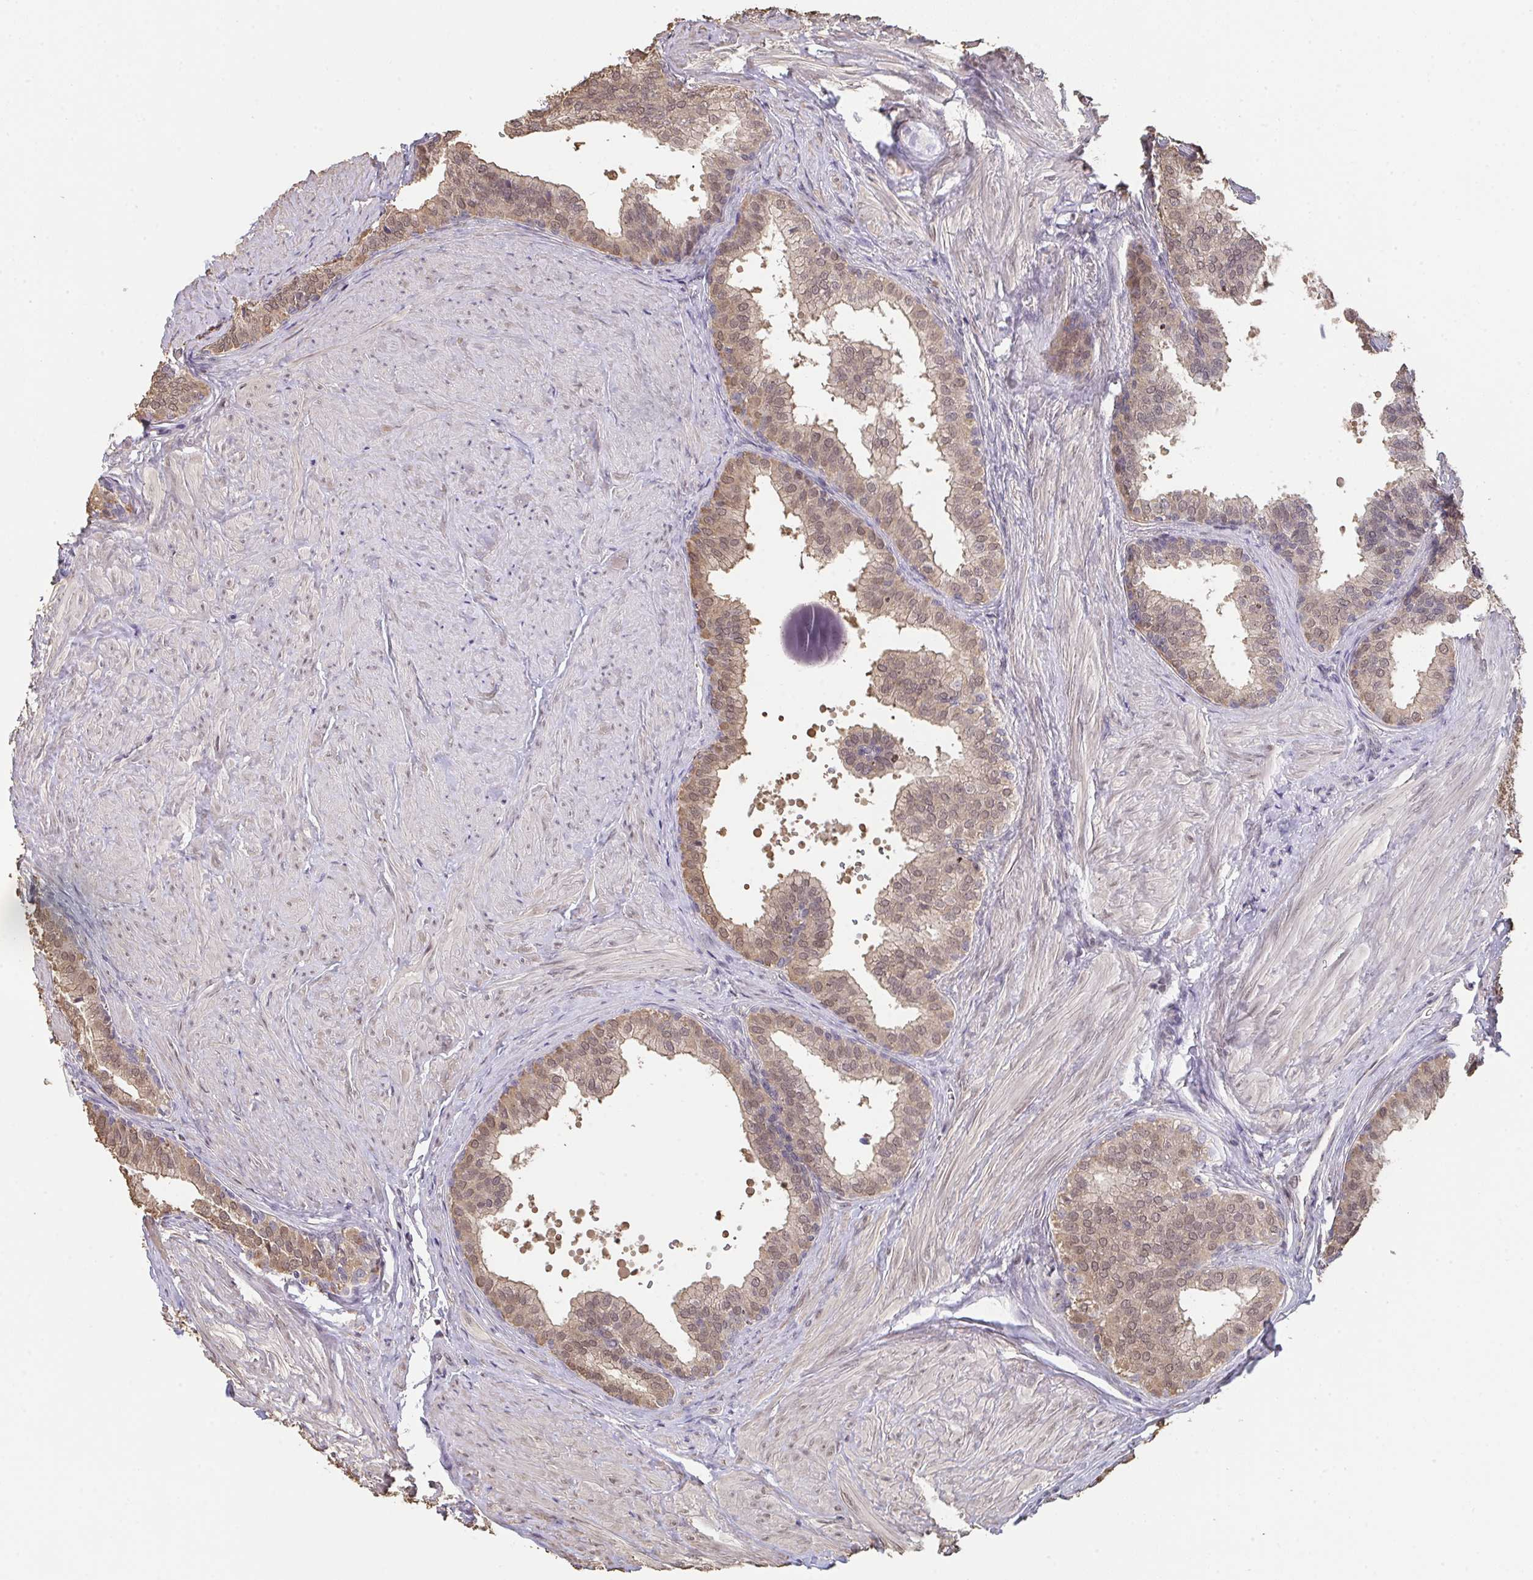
{"staining": {"intensity": "moderate", "quantity": "25%-75%", "location": "cytoplasmic/membranous,nuclear"}, "tissue": "prostate", "cell_type": "Glandular cells", "image_type": "normal", "snomed": [{"axis": "morphology", "description": "Normal tissue, NOS"}, {"axis": "topography", "description": "Prostate"}, {"axis": "topography", "description": "Peripheral nerve tissue"}], "caption": "About 25%-75% of glandular cells in unremarkable human prostate reveal moderate cytoplasmic/membranous,nuclear protein expression as visualized by brown immunohistochemical staining.", "gene": "SAP30", "patient": {"sex": "male", "age": 55}}